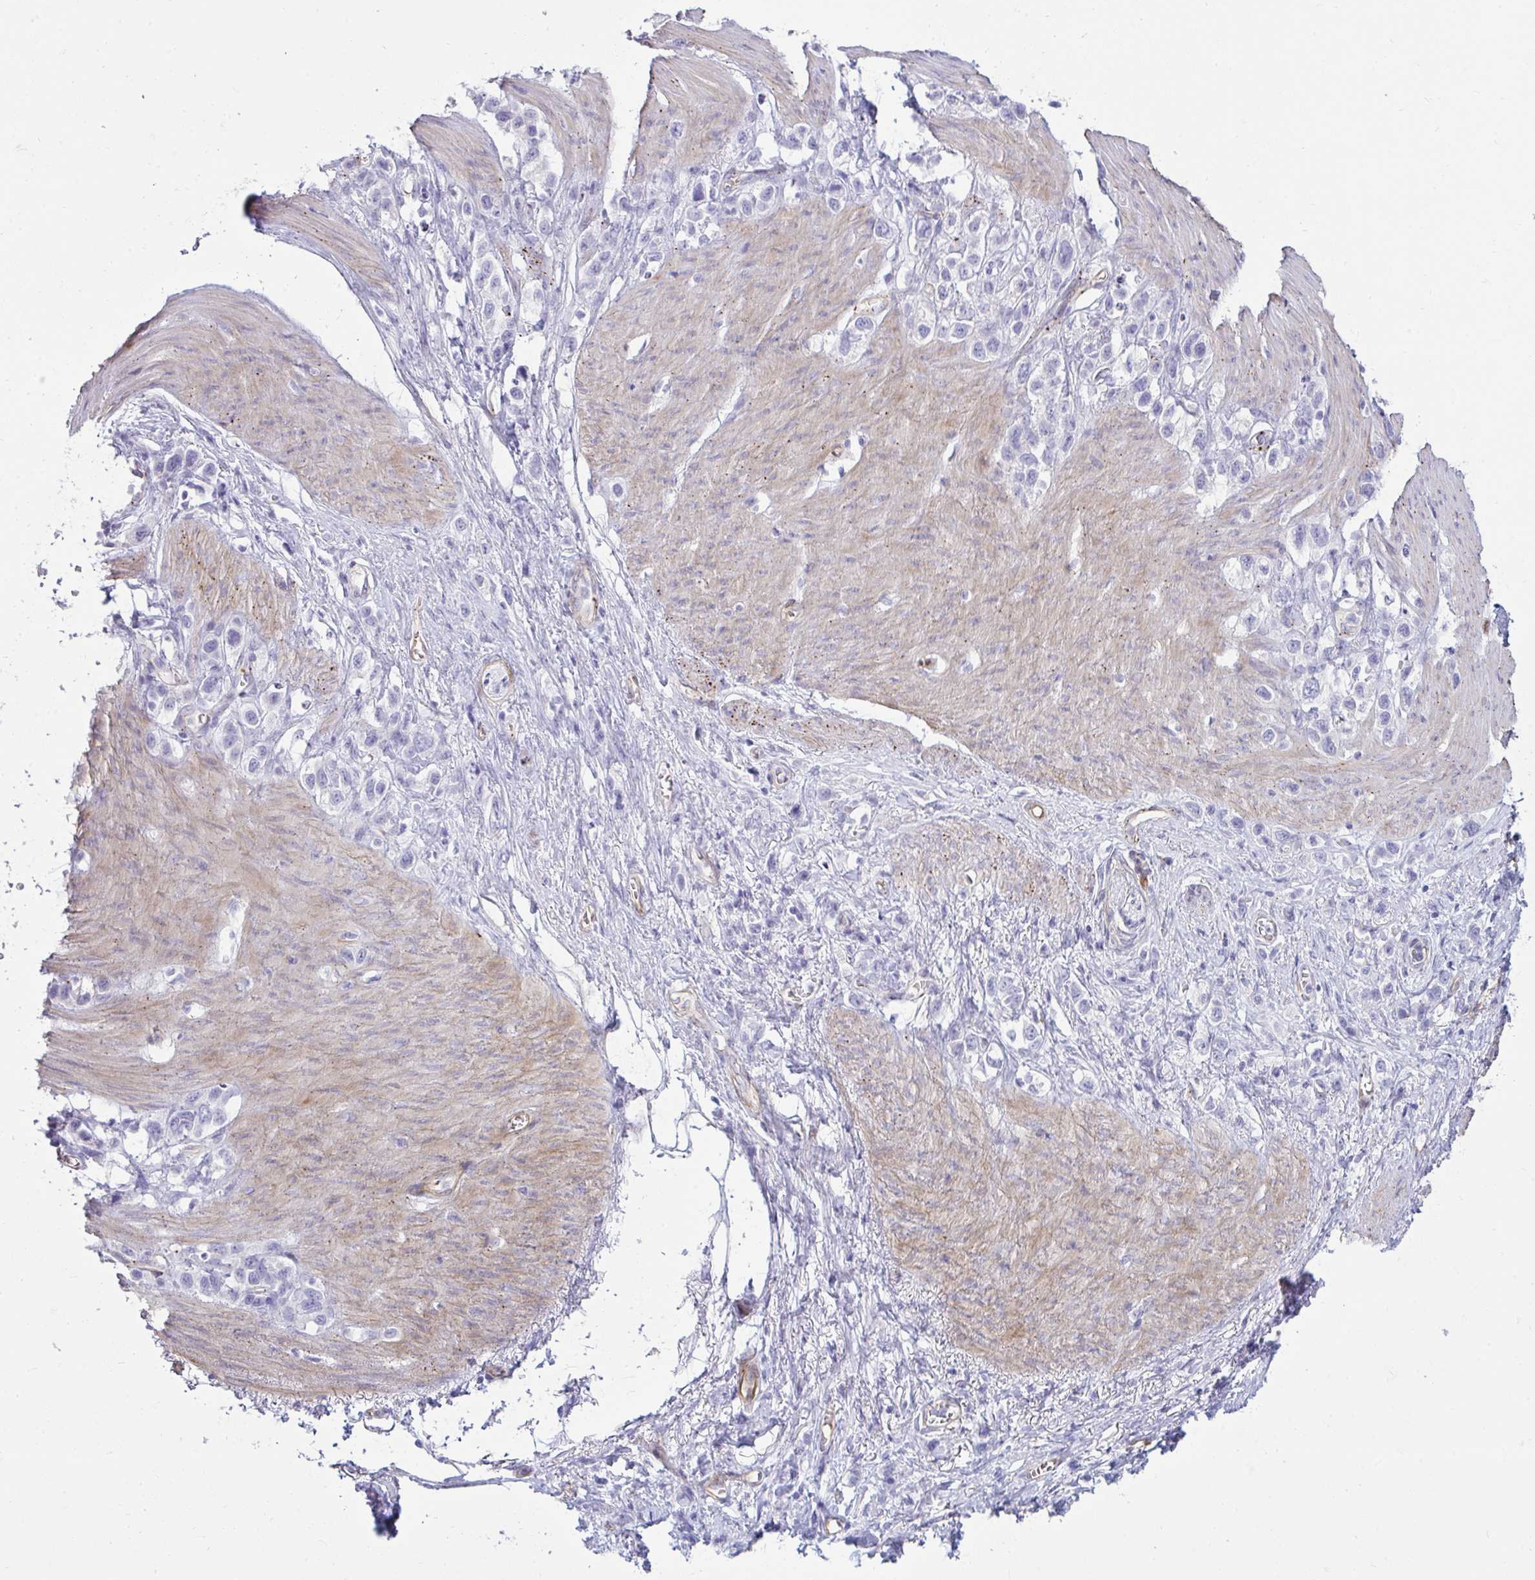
{"staining": {"intensity": "negative", "quantity": "none", "location": "none"}, "tissue": "stomach cancer", "cell_type": "Tumor cells", "image_type": "cancer", "snomed": [{"axis": "morphology", "description": "Adenocarcinoma, NOS"}, {"axis": "topography", "description": "Stomach"}], "caption": "The photomicrograph exhibits no staining of tumor cells in adenocarcinoma (stomach).", "gene": "UBL3", "patient": {"sex": "female", "age": 65}}